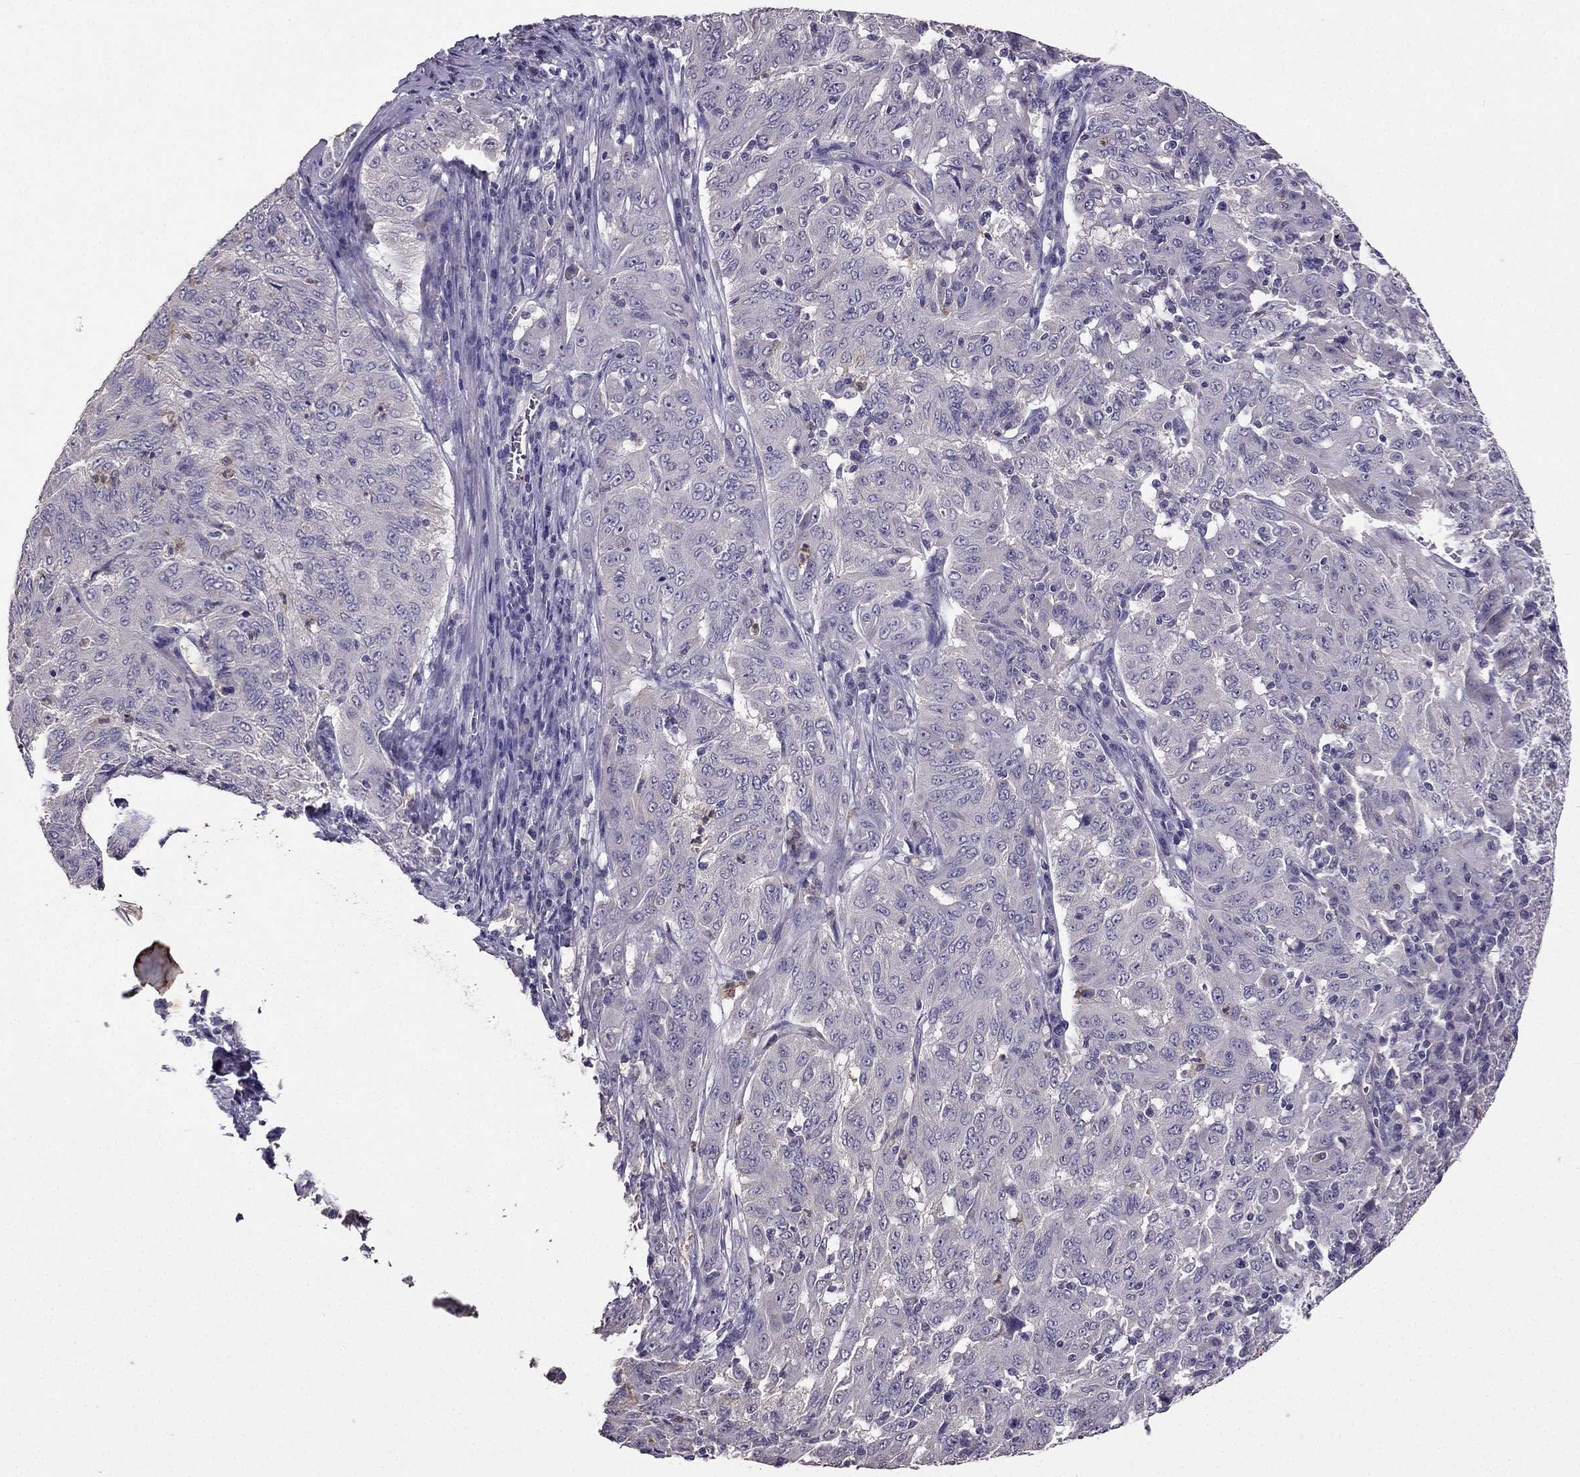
{"staining": {"intensity": "negative", "quantity": "none", "location": "none"}, "tissue": "pancreatic cancer", "cell_type": "Tumor cells", "image_type": "cancer", "snomed": [{"axis": "morphology", "description": "Adenocarcinoma, NOS"}, {"axis": "topography", "description": "Pancreas"}], "caption": "DAB (3,3'-diaminobenzidine) immunohistochemical staining of human adenocarcinoma (pancreatic) reveals no significant expression in tumor cells.", "gene": "RFLNB", "patient": {"sex": "male", "age": 63}}